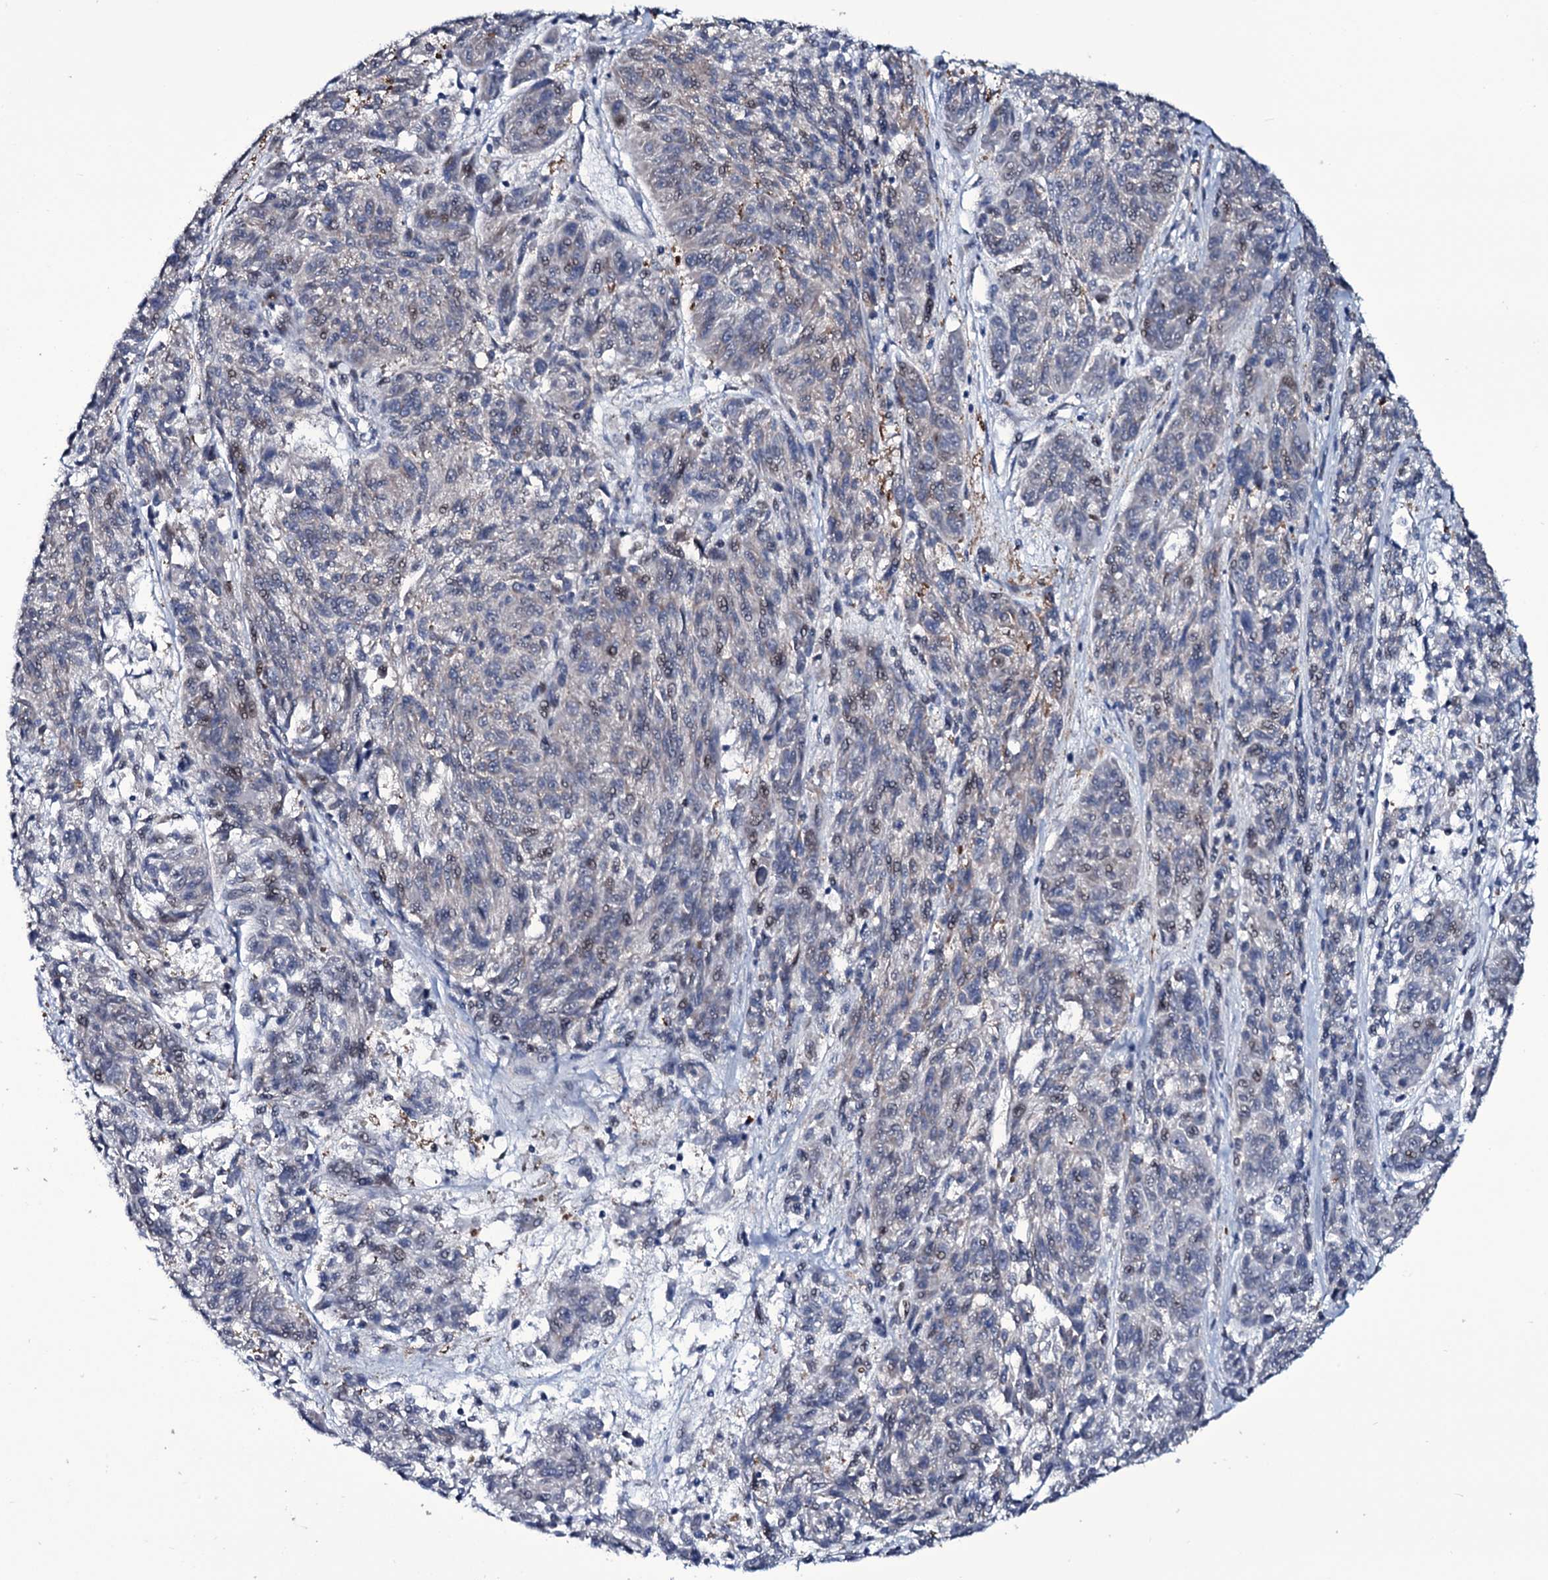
{"staining": {"intensity": "moderate", "quantity": "25%-75%", "location": "cytoplasmic/membranous"}, "tissue": "melanoma", "cell_type": "Tumor cells", "image_type": "cancer", "snomed": [{"axis": "morphology", "description": "Malignant melanoma, NOS"}, {"axis": "topography", "description": "Skin"}], "caption": "Immunohistochemistry (IHC) (DAB (3,3'-diaminobenzidine)) staining of human melanoma reveals moderate cytoplasmic/membranous protein staining in about 25%-75% of tumor cells.", "gene": "WIPF3", "patient": {"sex": "male", "age": 53}}